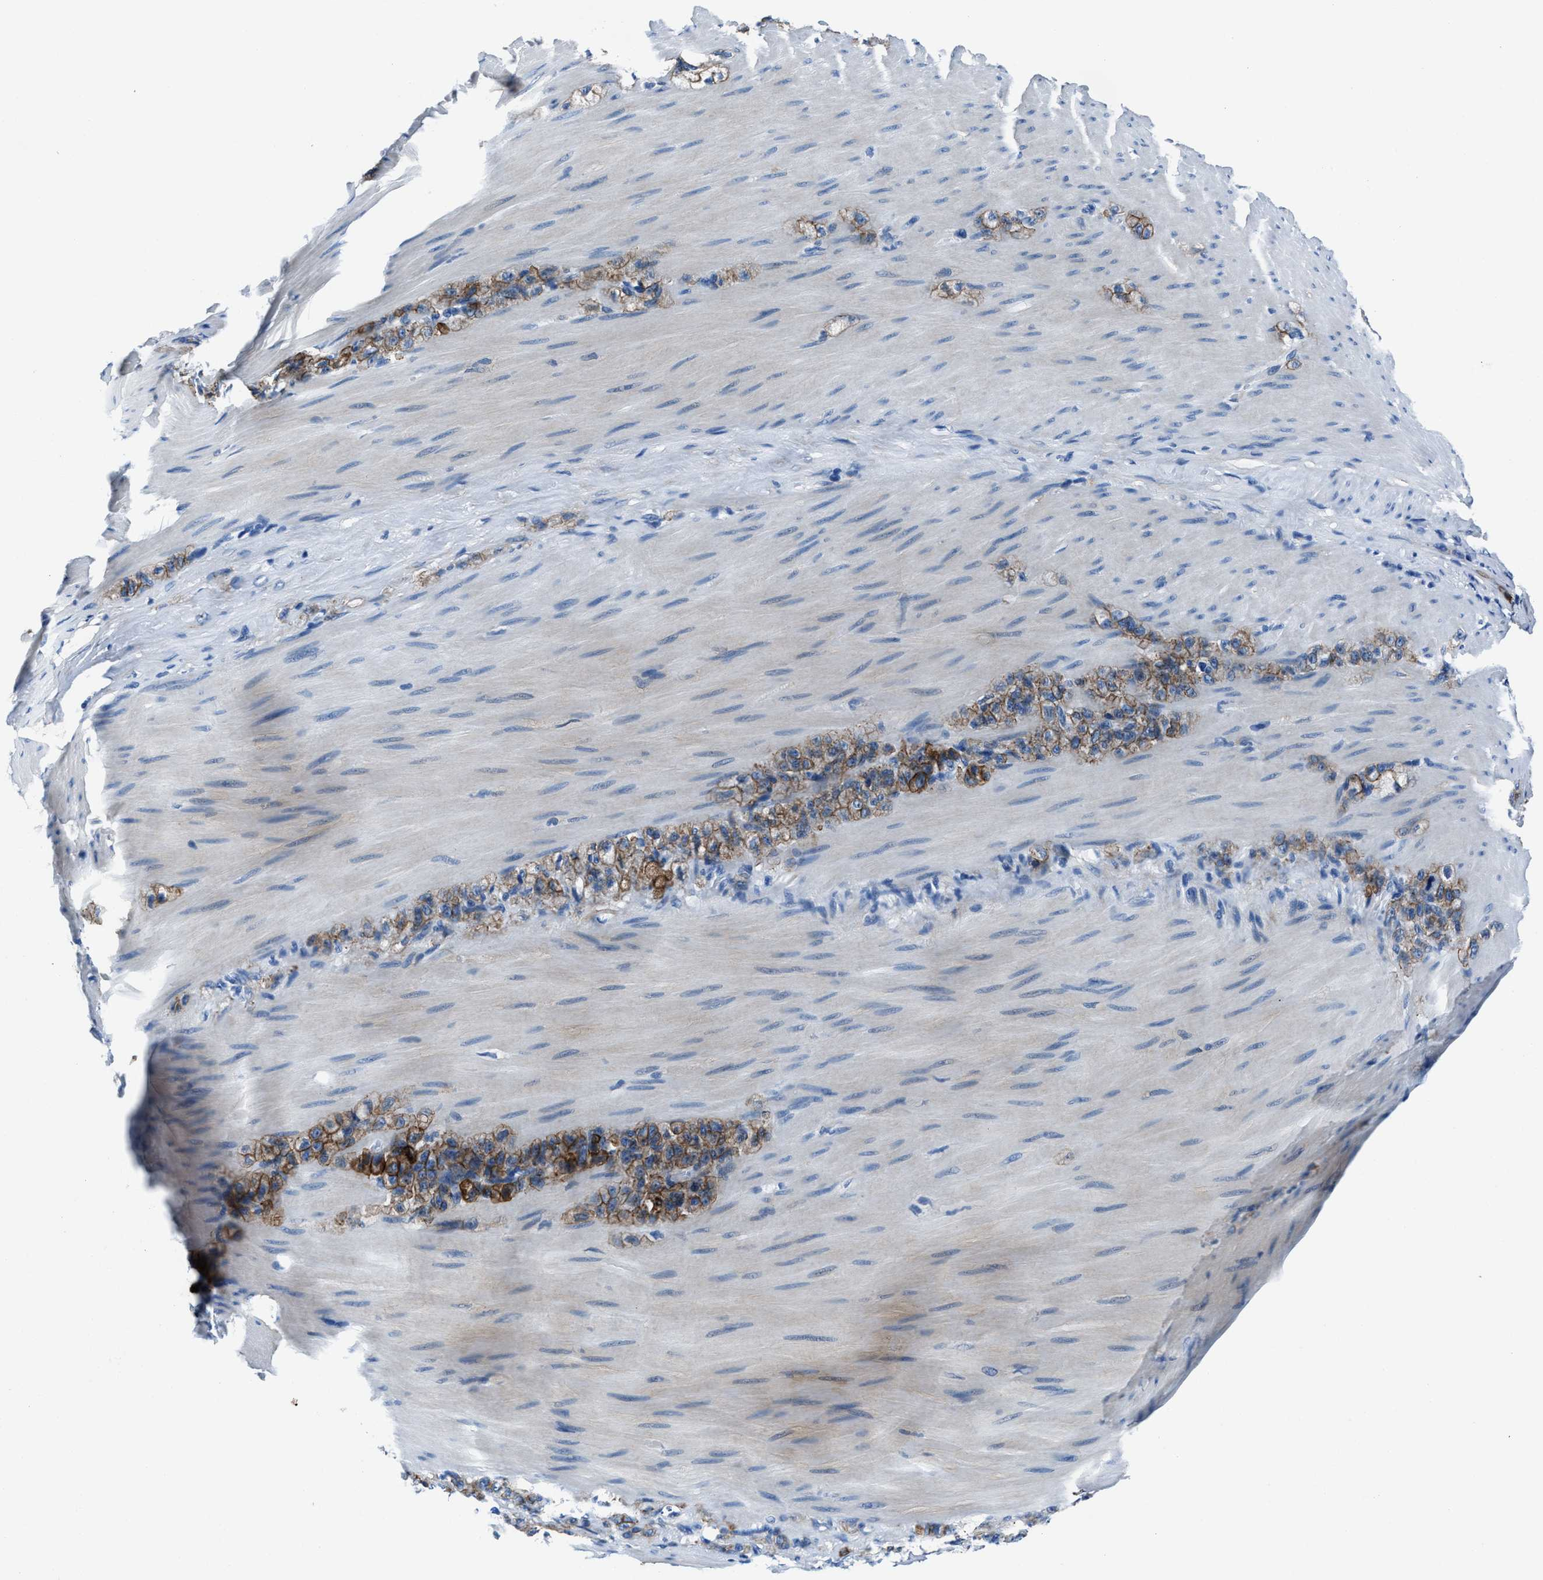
{"staining": {"intensity": "moderate", "quantity": ">75%", "location": "cytoplasmic/membranous"}, "tissue": "stomach cancer", "cell_type": "Tumor cells", "image_type": "cancer", "snomed": [{"axis": "morphology", "description": "Normal tissue, NOS"}, {"axis": "morphology", "description": "Adenocarcinoma, NOS"}, {"axis": "topography", "description": "Stomach"}], "caption": "IHC of human stomach cancer exhibits medium levels of moderate cytoplasmic/membranous staining in about >75% of tumor cells. (DAB (3,3'-diaminobenzidine) = brown stain, brightfield microscopy at high magnification).", "gene": "LMO7", "patient": {"sex": "male", "age": 82}}